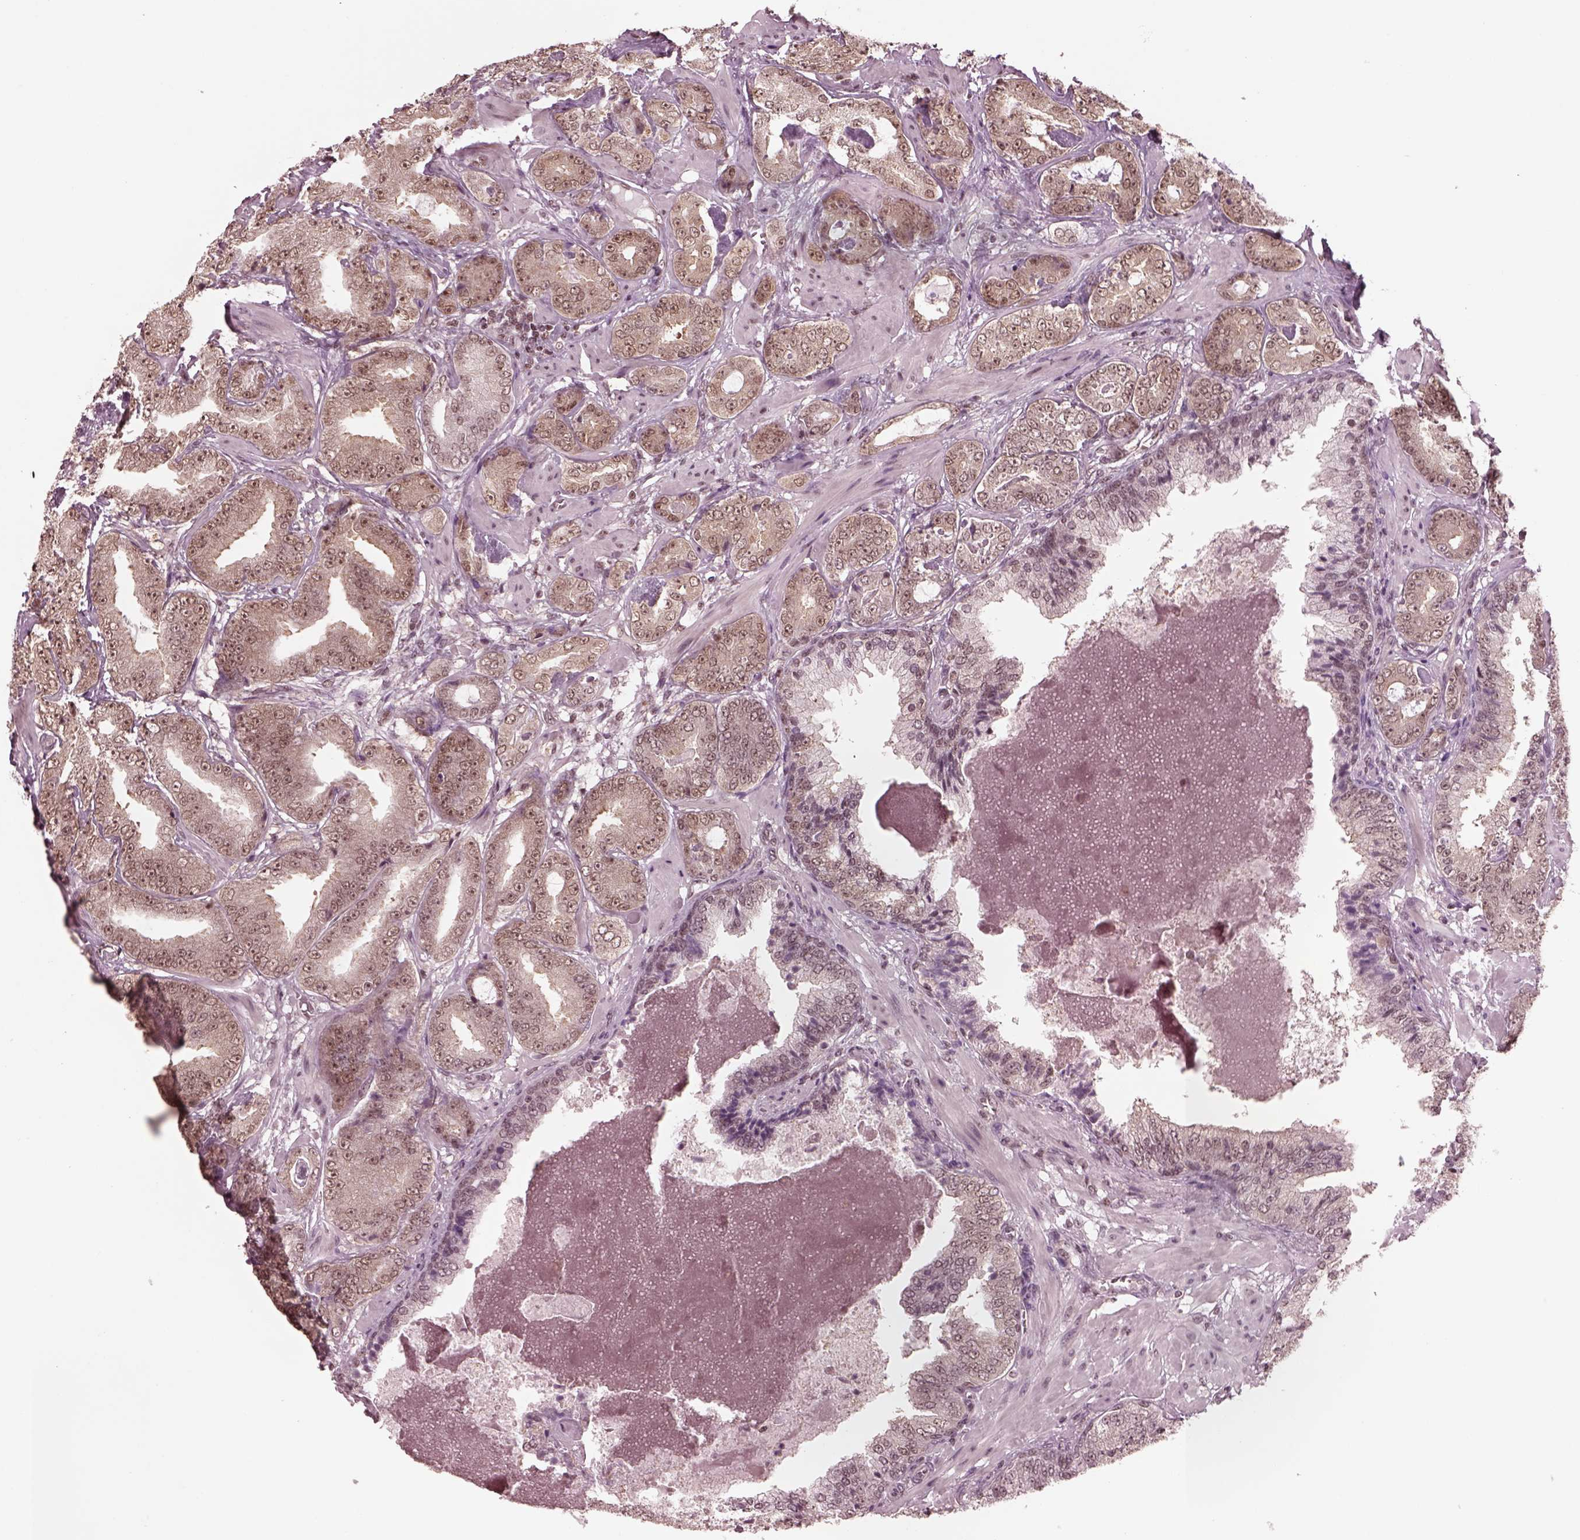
{"staining": {"intensity": "moderate", "quantity": ">75%", "location": "cytoplasmic/membranous,nuclear"}, "tissue": "prostate cancer", "cell_type": "Tumor cells", "image_type": "cancer", "snomed": [{"axis": "morphology", "description": "Adenocarcinoma, Low grade"}, {"axis": "topography", "description": "Prostate"}], "caption": "This micrograph demonstrates prostate cancer stained with immunohistochemistry to label a protein in brown. The cytoplasmic/membranous and nuclear of tumor cells show moderate positivity for the protein. Nuclei are counter-stained blue.", "gene": "RUVBL2", "patient": {"sex": "male", "age": 60}}